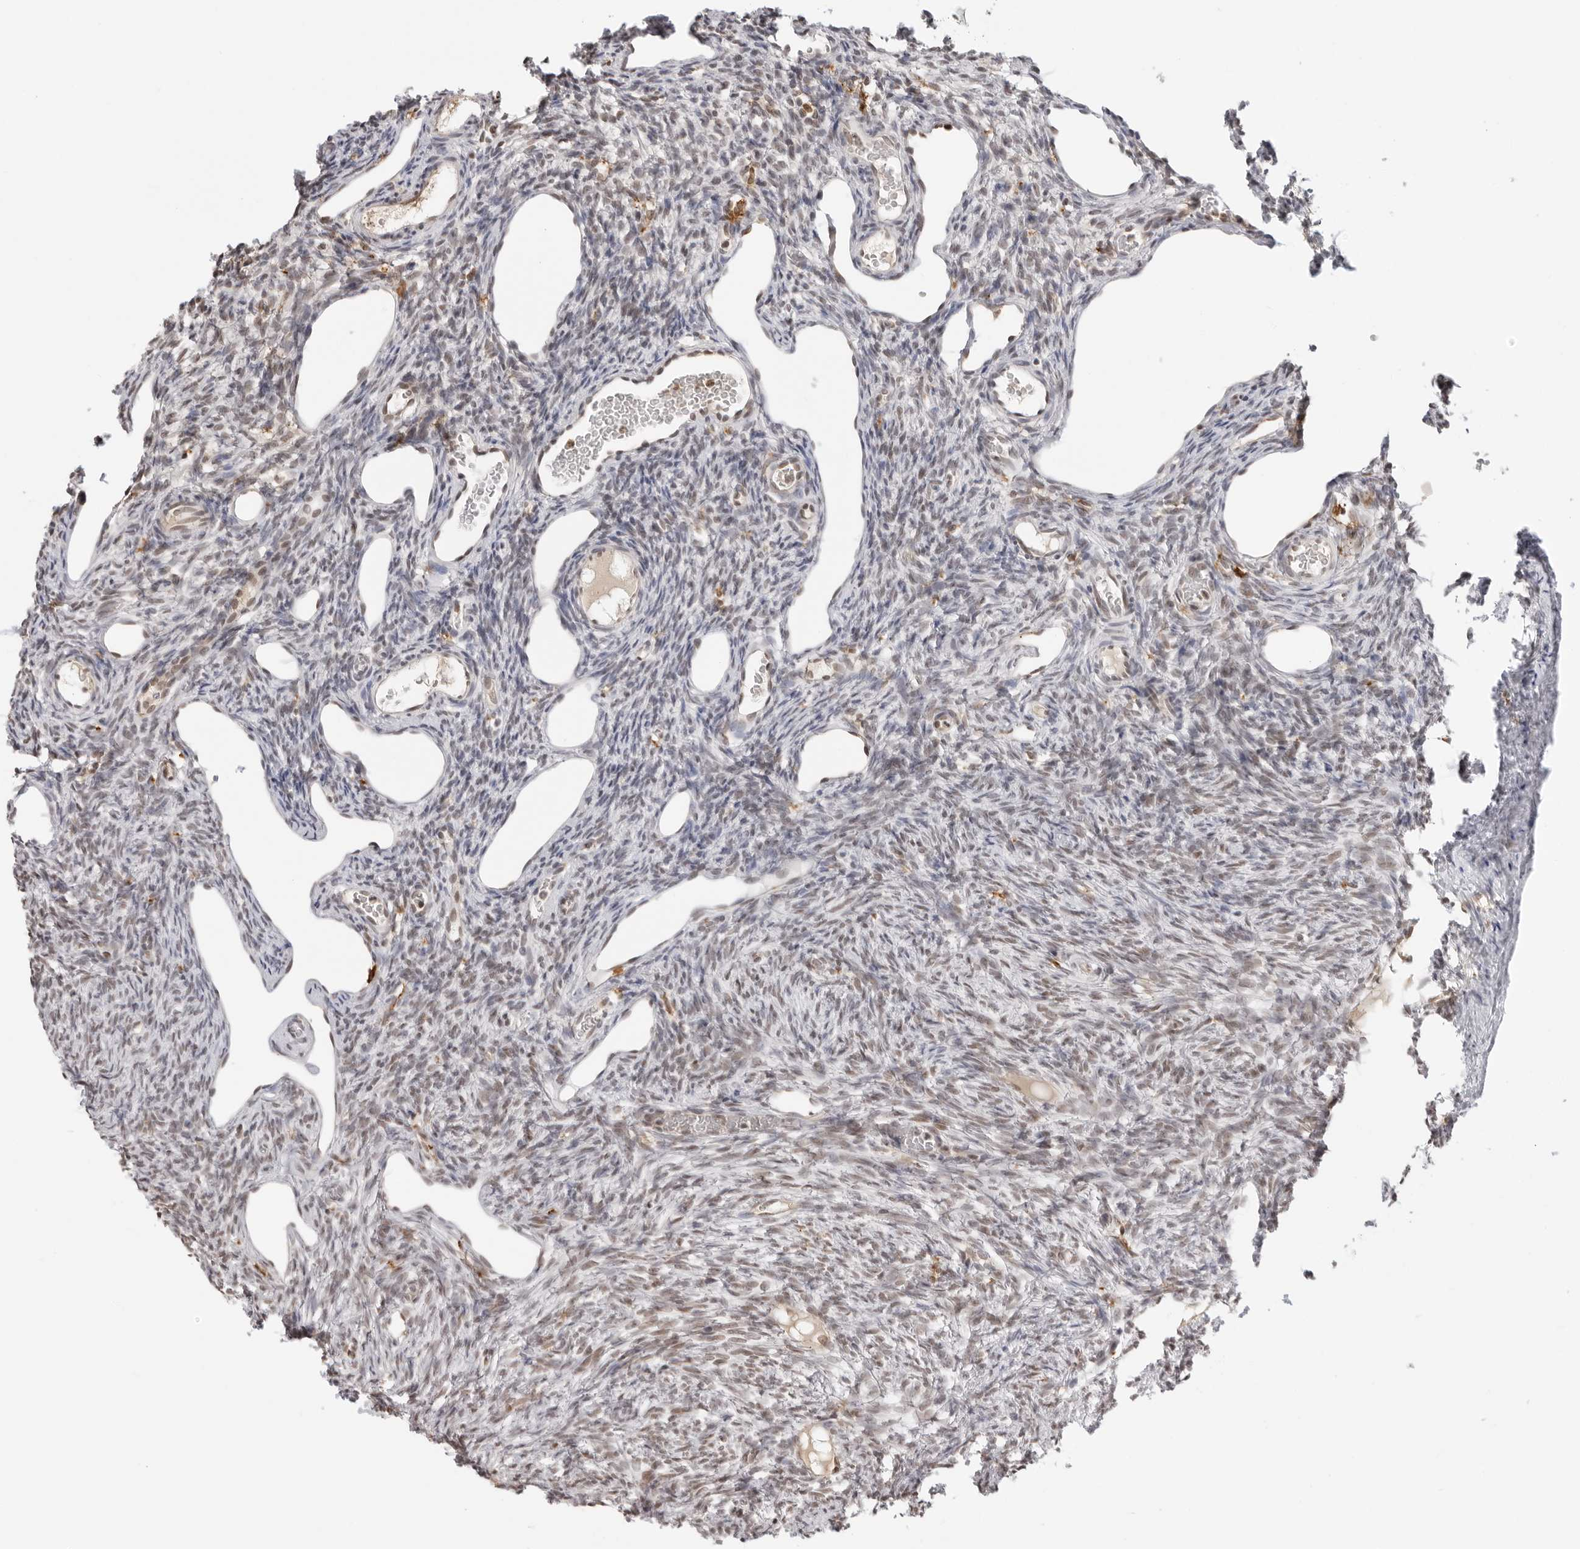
{"staining": {"intensity": "weak", "quantity": "25%-75%", "location": "nuclear"}, "tissue": "ovary", "cell_type": "Ovarian stroma cells", "image_type": "normal", "snomed": [{"axis": "morphology", "description": "Normal tissue, NOS"}, {"axis": "topography", "description": "Ovary"}], "caption": "Normal ovary displays weak nuclear positivity in approximately 25%-75% of ovarian stroma cells, visualized by immunohistochemistry. Nuclei are stained in blue.", "gene": "MSH6", "patient": {"sex": "female", "age": 33}}